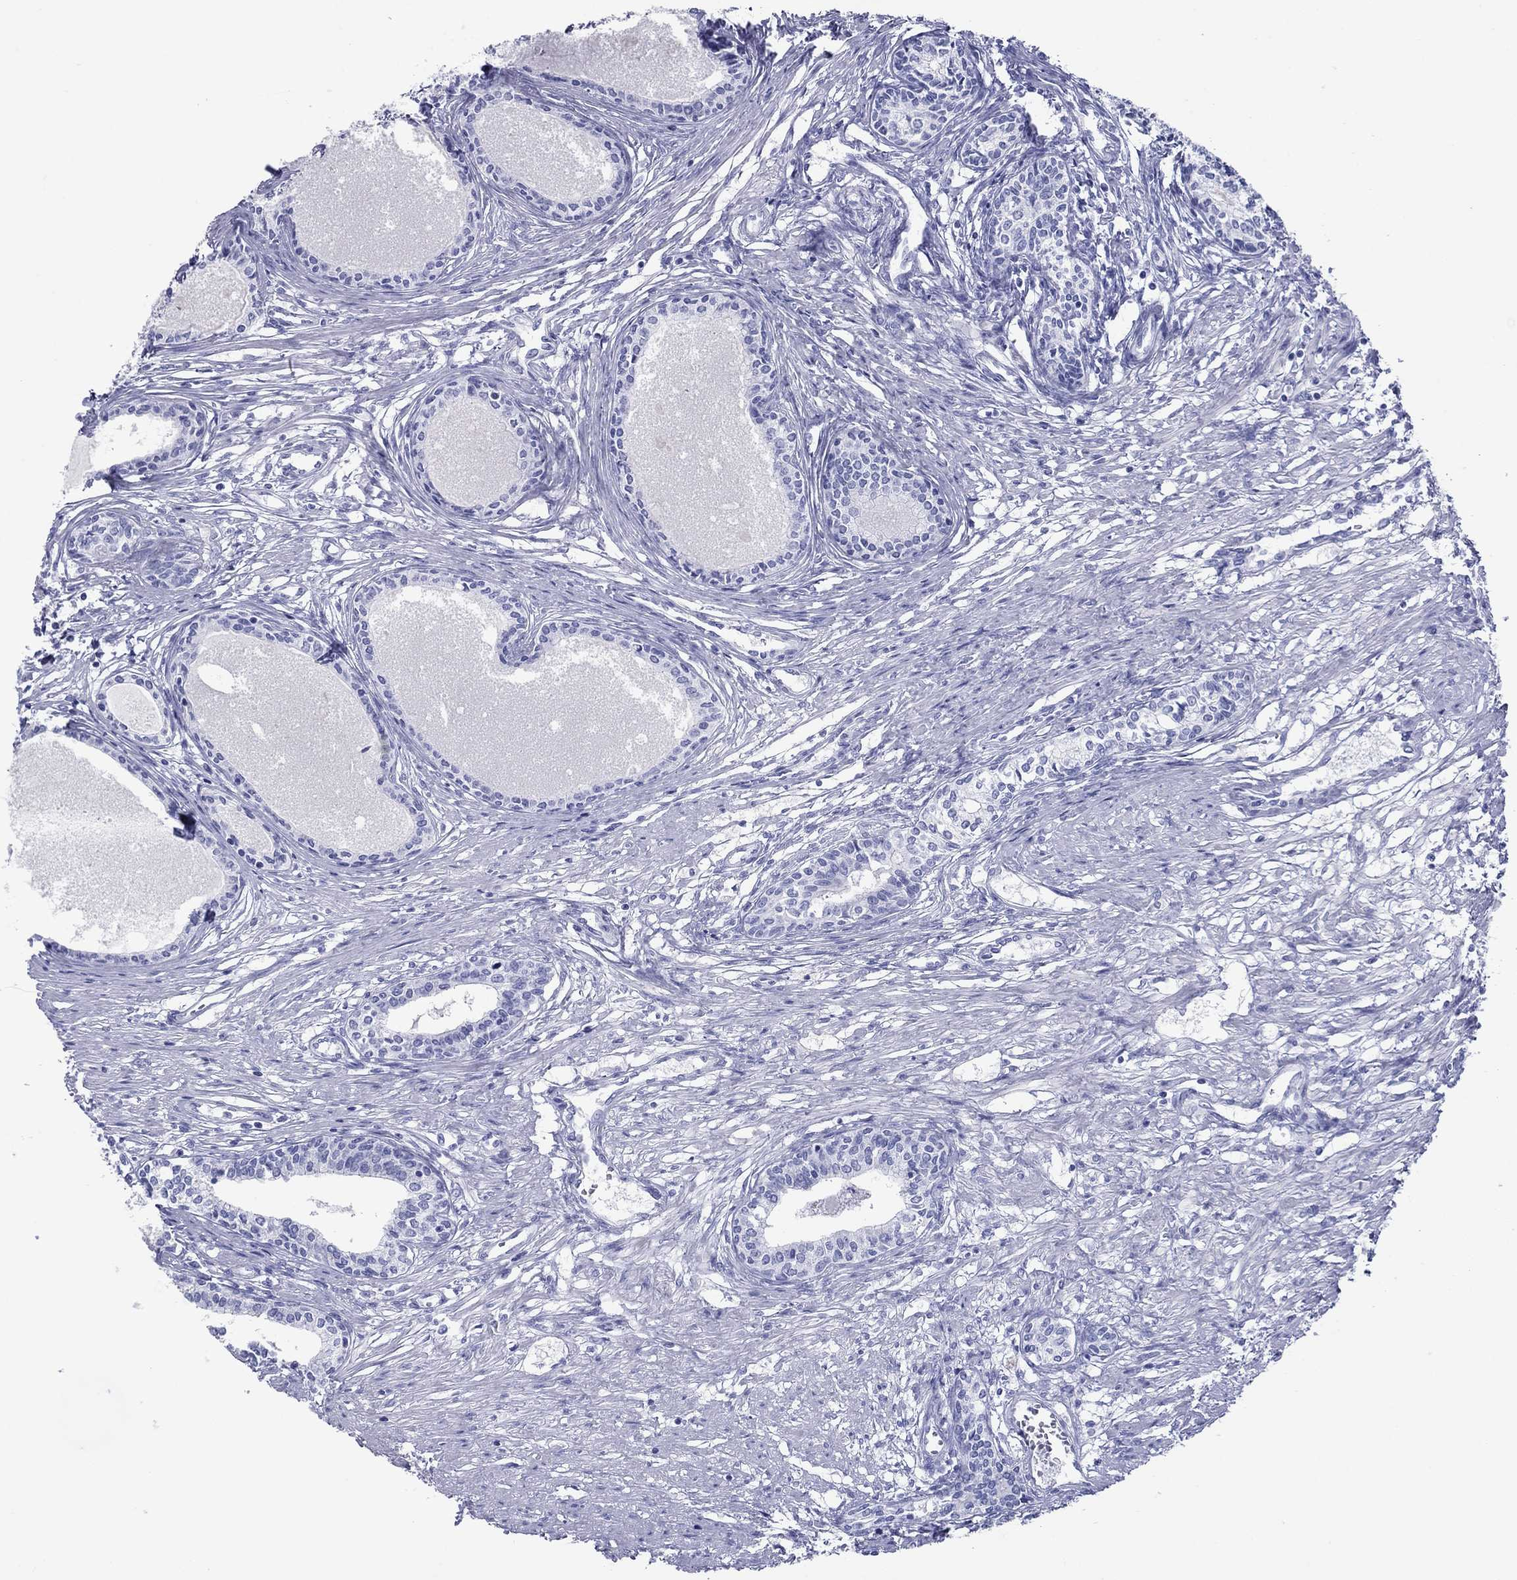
{"staining": {"intensity": "negative", "quantity": "none", "location": "none"}, "tissue": "prostate", "cell_type": "Glandular cells", "image_type": "normal", "snomed": [{"axis": "morphology", "description": "Normal tissue, NOS"}, {"axis": "topography", "description": "Prostate"}], "caption": "The photomicrograph reveals no staining of glandular cells in benign prostate. (DAB (3,3'-diaminobenzidine) IHC visualized using brightfield microscopy, high magnification).", "gene": "ATP4A", "patient": {"sex": "male", "age": 60}}